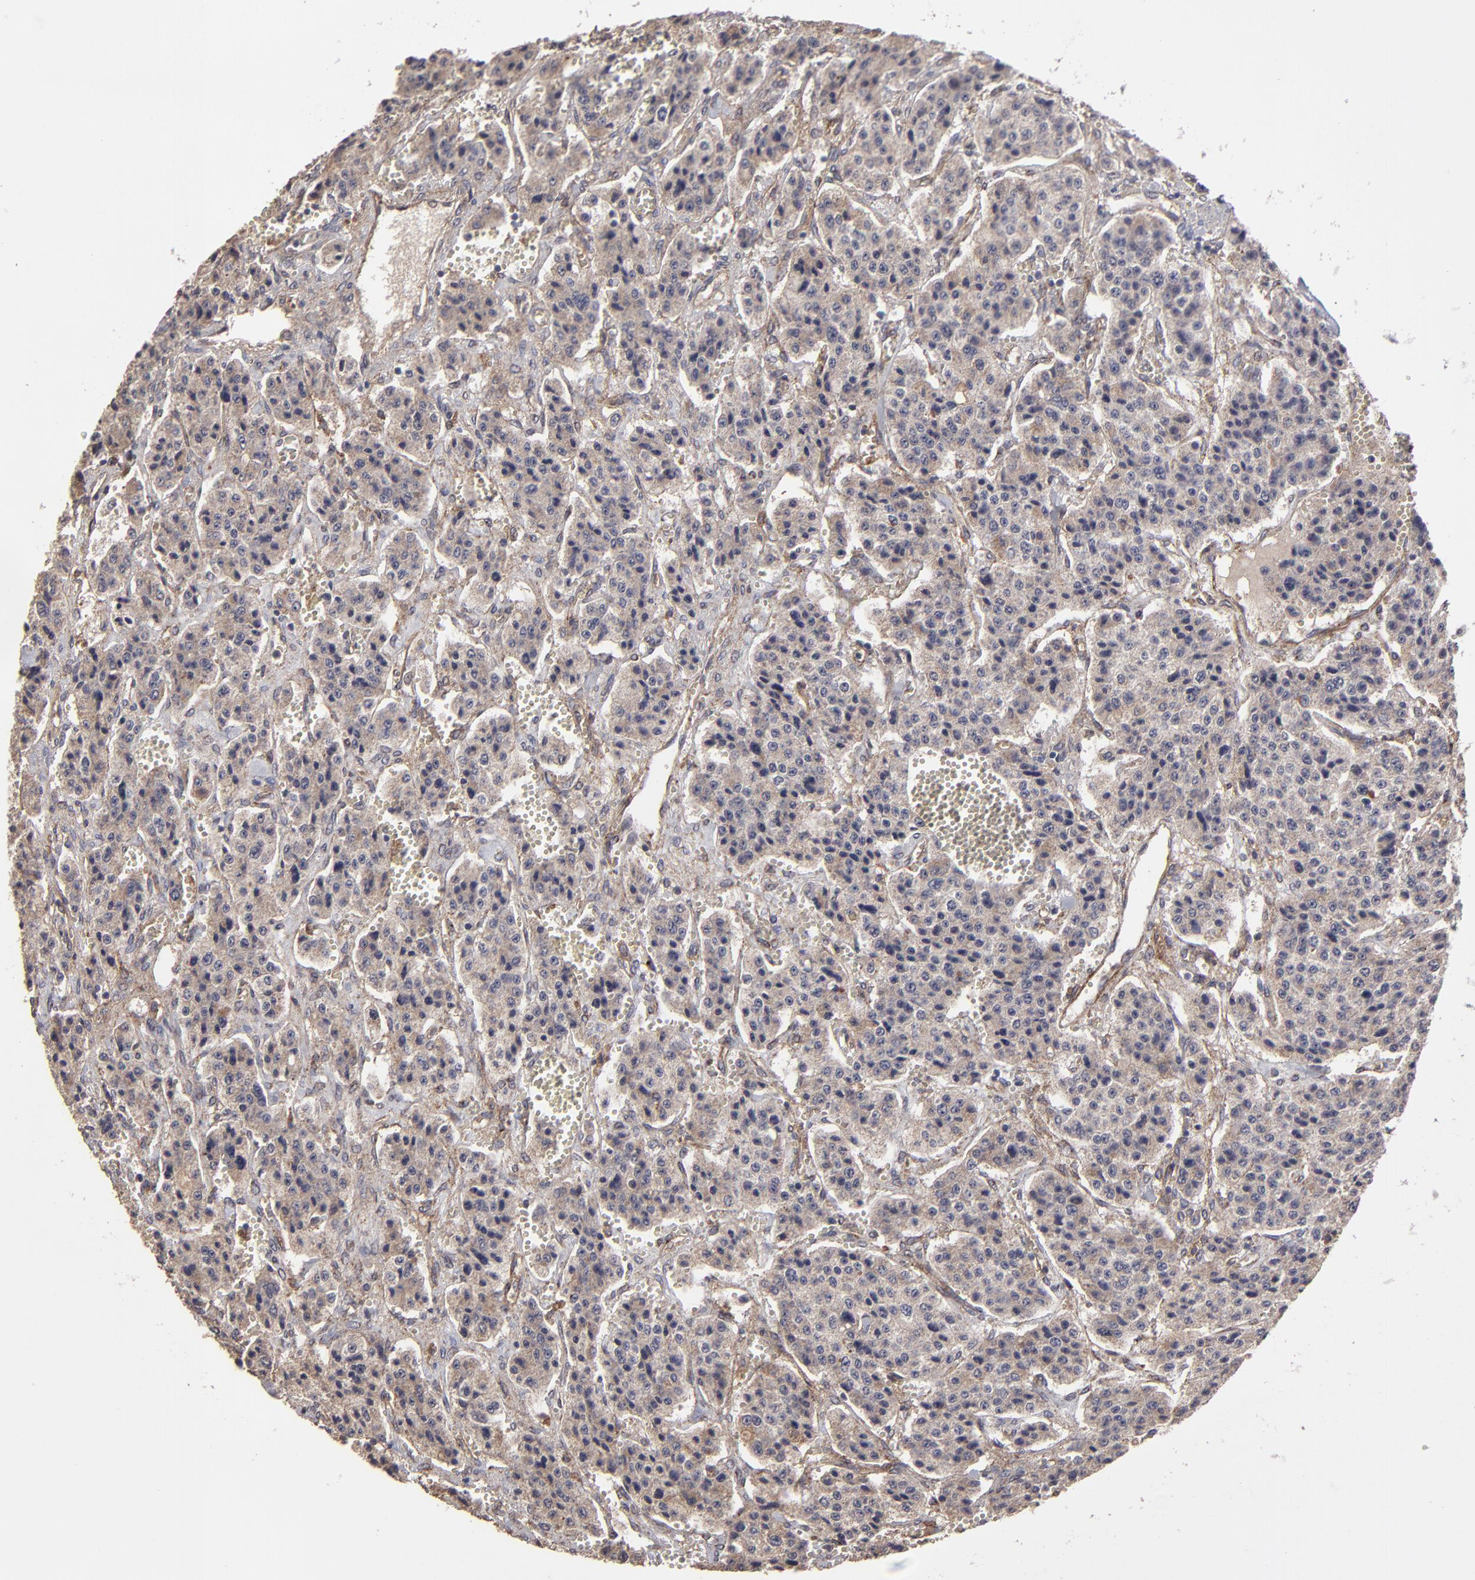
{"staining": {"intensity": "weak", "quantity": "25%-75%", "location": "cytoplasmic/membranous"}, "tissue": "carcinoid", "cell_type": "Tumor cells", "image_type": "cancer", "snomed": [{"axis": "morphology", "description": "Carcinoid, malignant, NOS"}, {"axis": "topography", "description": "Small intestine"}], "caption": "Immunohistochemistry (IHC) (DAB) staining of malignant carcinoid displays weak cytoplasmic/membranous protein staining in approximately 25%-75% of tumor cells. (DAB IHC, brown staining for protein, blue staining for nuclei).", "gene": "ITGB5", "patient": {"sex": "male", "age": 52}}